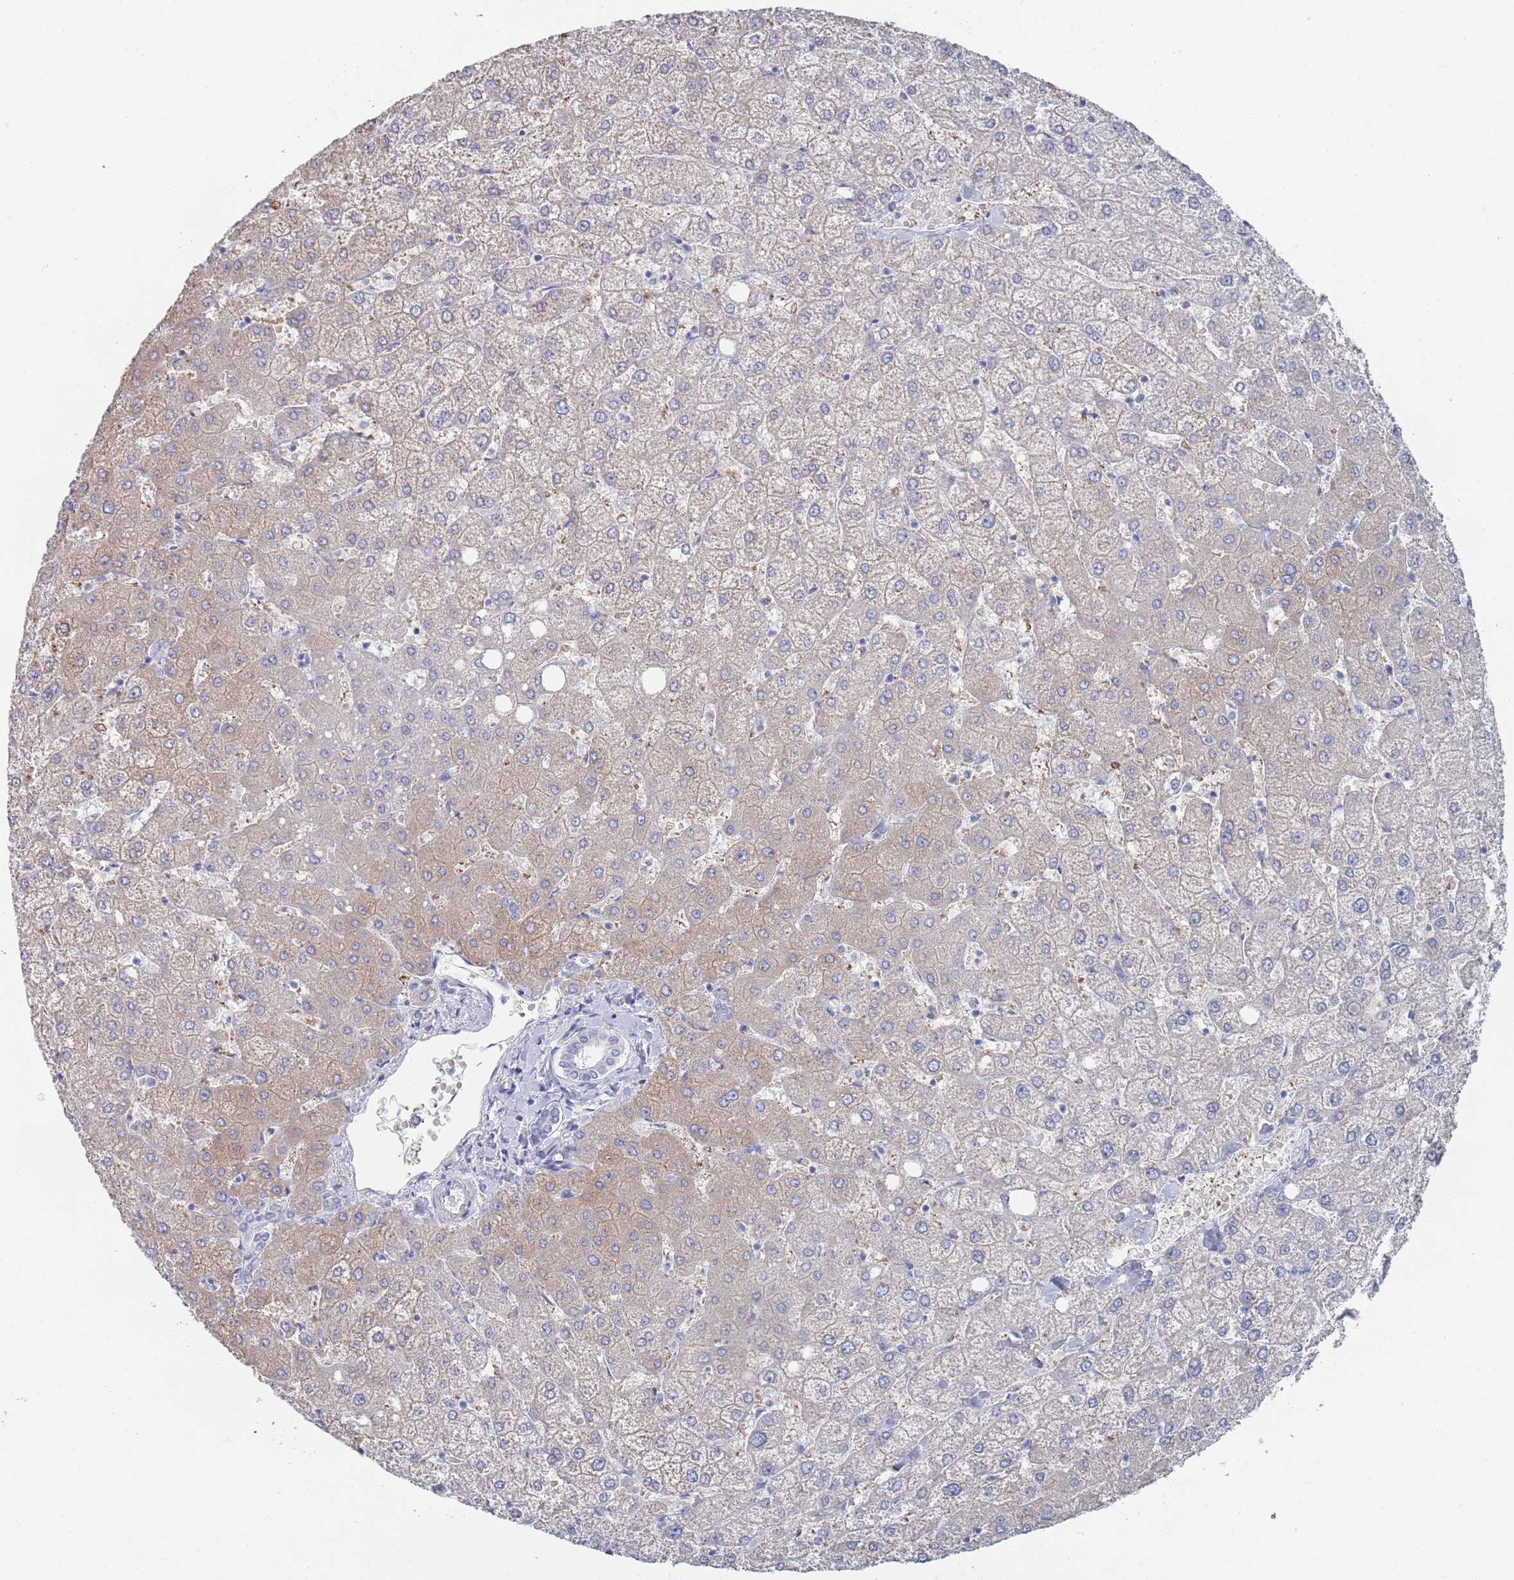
{"staining": {"intensity": "negative", "quantity": "none", "location": "none"}, "tissue": "liver", "cell_type": "Cholangiocytes", "image_type": "normal", "snomed": [{"axis": "morphology", "description": "Normal tissue, NOS"}, {"axis": "topography", "description": "Liver"}], "caption": "DAB (3,3'-diaminobenzidine) immunohistochemical staining of normal liver demonstrates no significant positivity in cholangiocytes.", "gene": "TMCO3", "patient": {"sex": "female", "age": 54}}